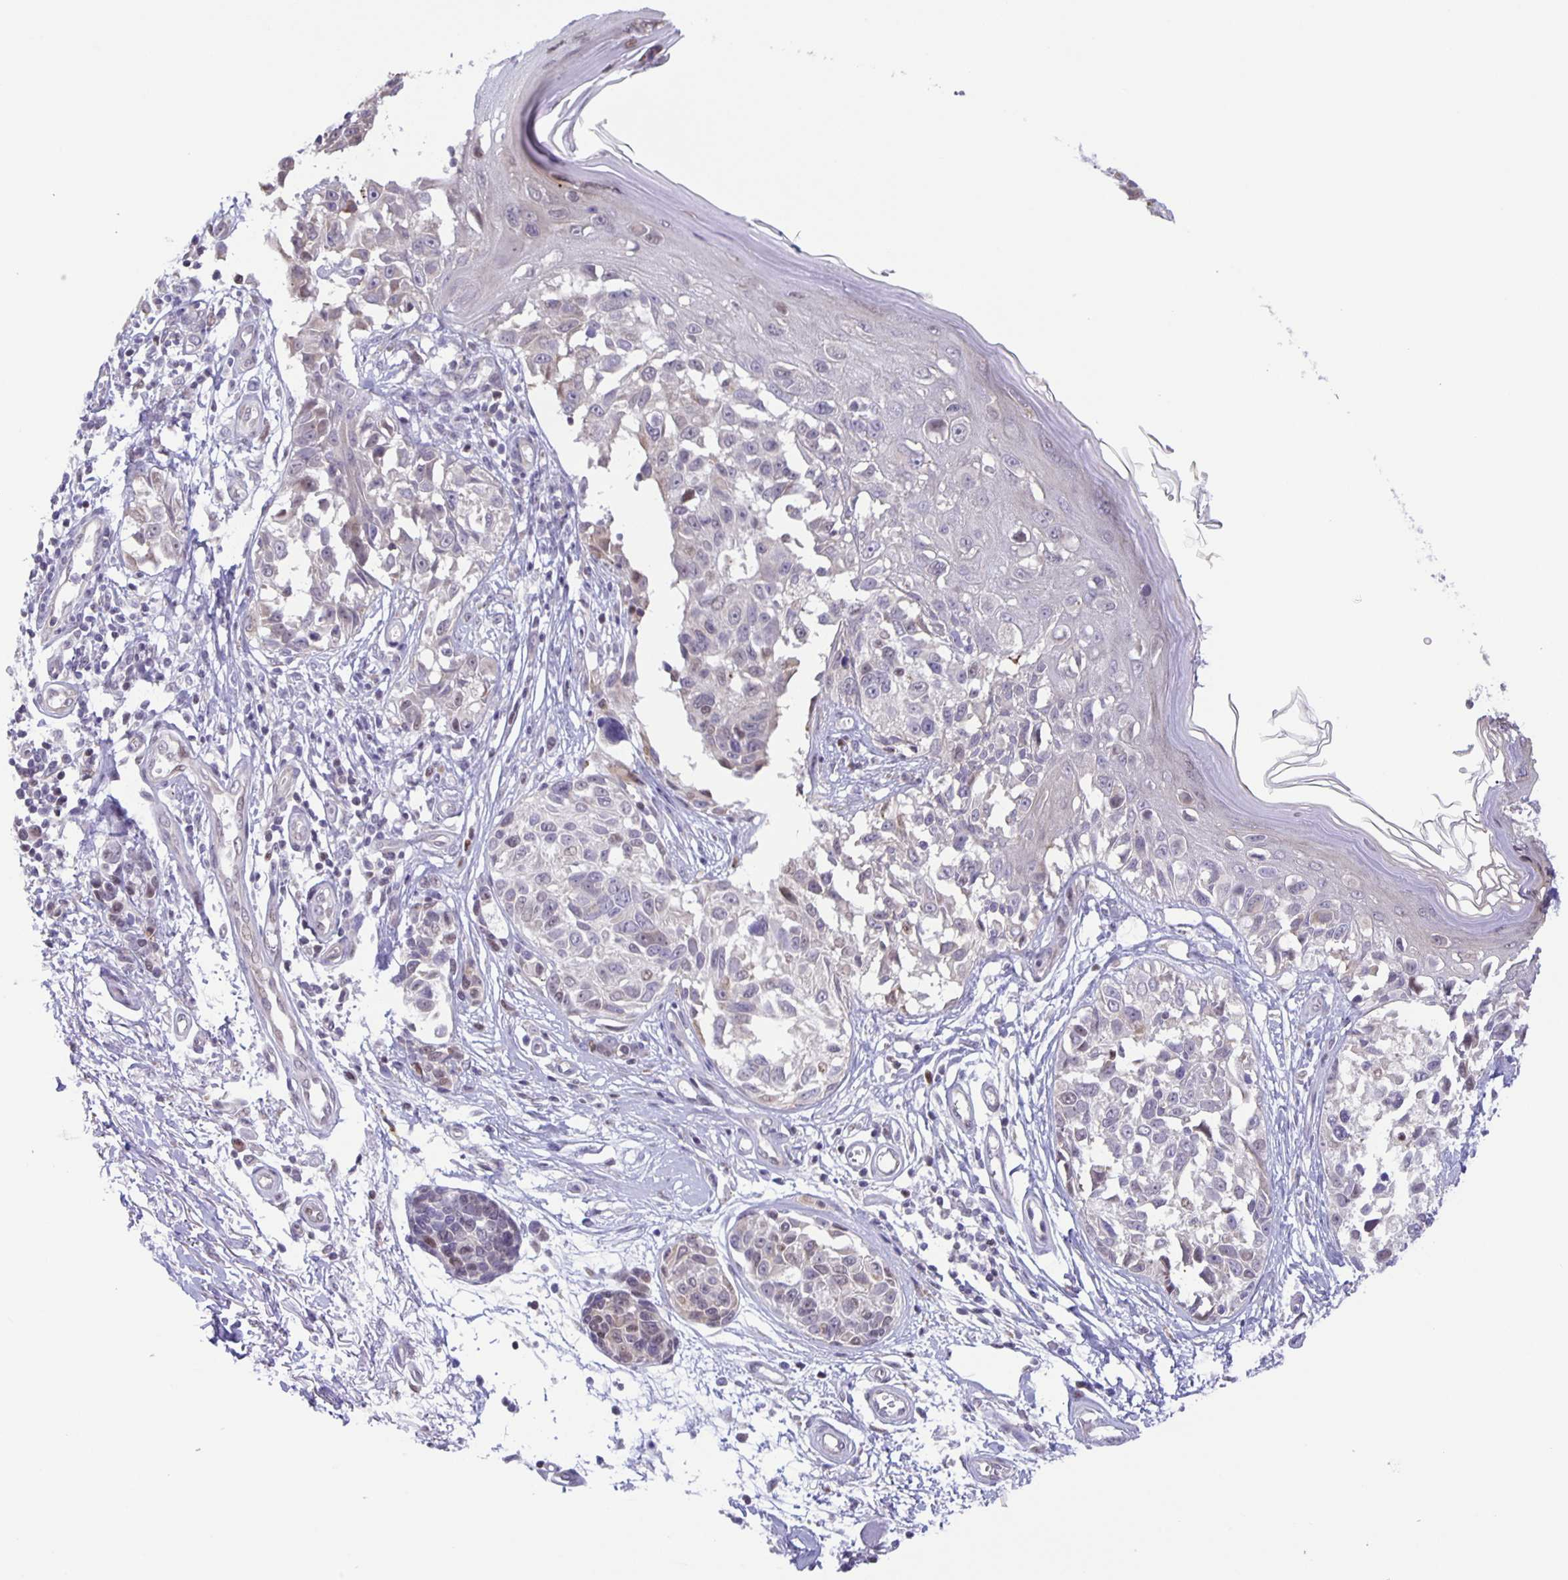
{"staining": {"intensity": "negative", "quantity": "none", "location": "none"}, "tissue": "melanoma", "cell_type": "Tumor cells", "image_type": "cancer", "snomed": [{"axis": "morphology", "description": "Malignant melanoma, NOS"}, {"axis": "topography", "description": "Skin"}], "caption": "Melanoma was stained to show a protein in brown. There is no significant positivity in tumor cells.", "gene": "MAPK12", "patient": {"sex": "male", "age": 73}}